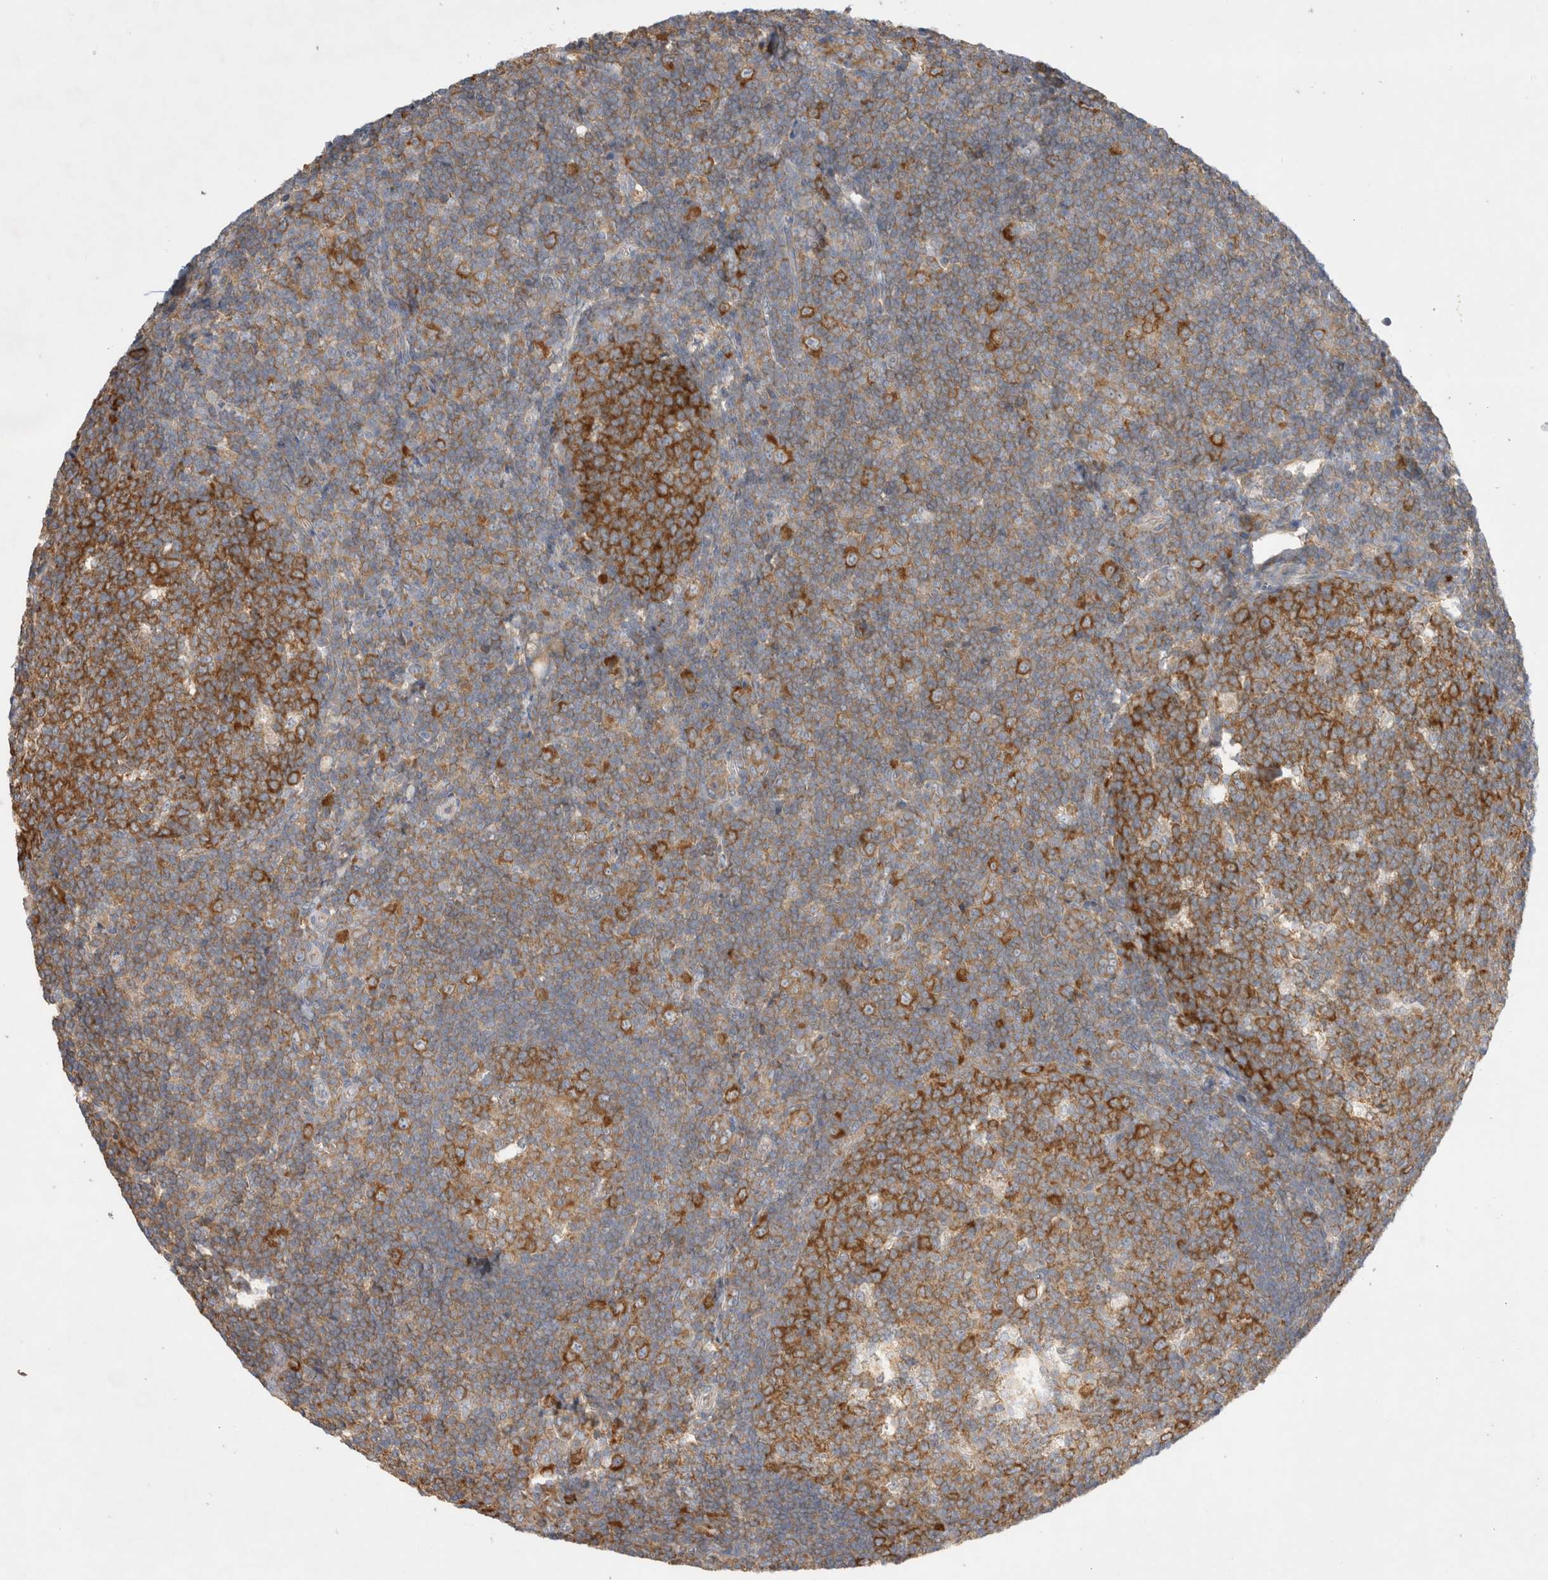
{"staining": {"intensity": "strong", "quantity": ">75%", "location": "cytoplasmic/membranous"}, "tissue": "tonsil", "cell_type": "Germinal center cells", "image_type": "normal", "snomed": [{"axis": "morphology", "description": "Normal tissue, NOS"}, {"axis": "topography", "description": "Tonsil"}], "caption": "Immunohistochemical staining of unremarkable tonsil reveals strong cytoplasmic/membranous protein staining in approximately >75% of germinal center cells.", "gene": "ZNF23", "patient": {"sex": "male", "age": 37}}